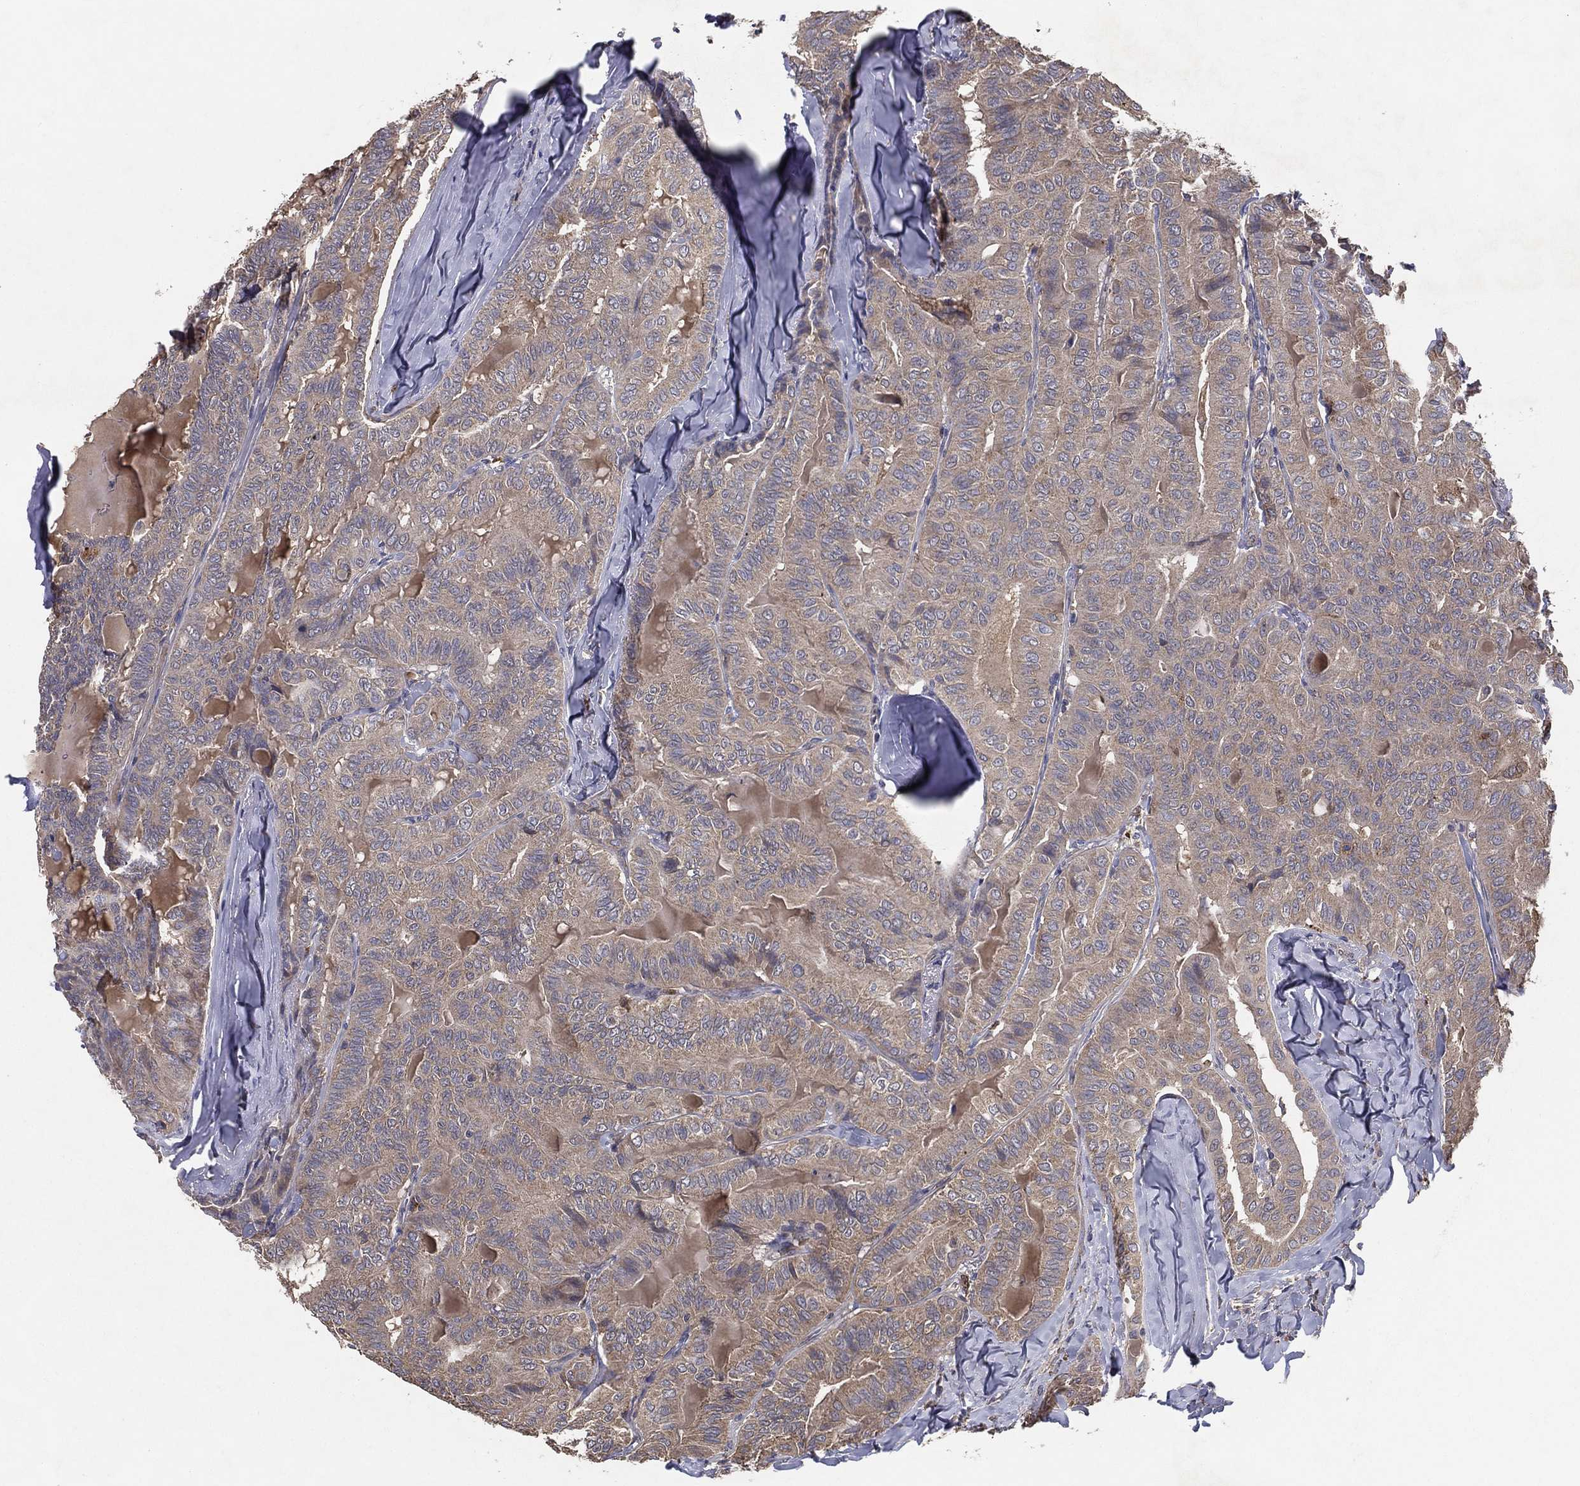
{"staining": {"intensity": "weak", "quantity": ">75%", "location": "cytoplasmic/membranous"}, "tissue": "thyroid cancer", "cell_type": "Tumor cells", "image_type": "cancer", "snomed": [{"axis": "morphology", "description": "Papillary adenocarcinoma, NOS"}, {"axis": "topography", "description": "Thyroid gland"}], "caption": "IHC micrograph of neoplastic tissue: human thyroid cancer (papillary adenocarcinoma) stained using IHC displays low levels of weak protein expression localized specifically in the cytoplasmic/membranous of tumor cells, appearing as a cytoplasmic/membranous brown color.", "gene": "MT-ND1", "patient": {"sex": "female", "age": 68}}